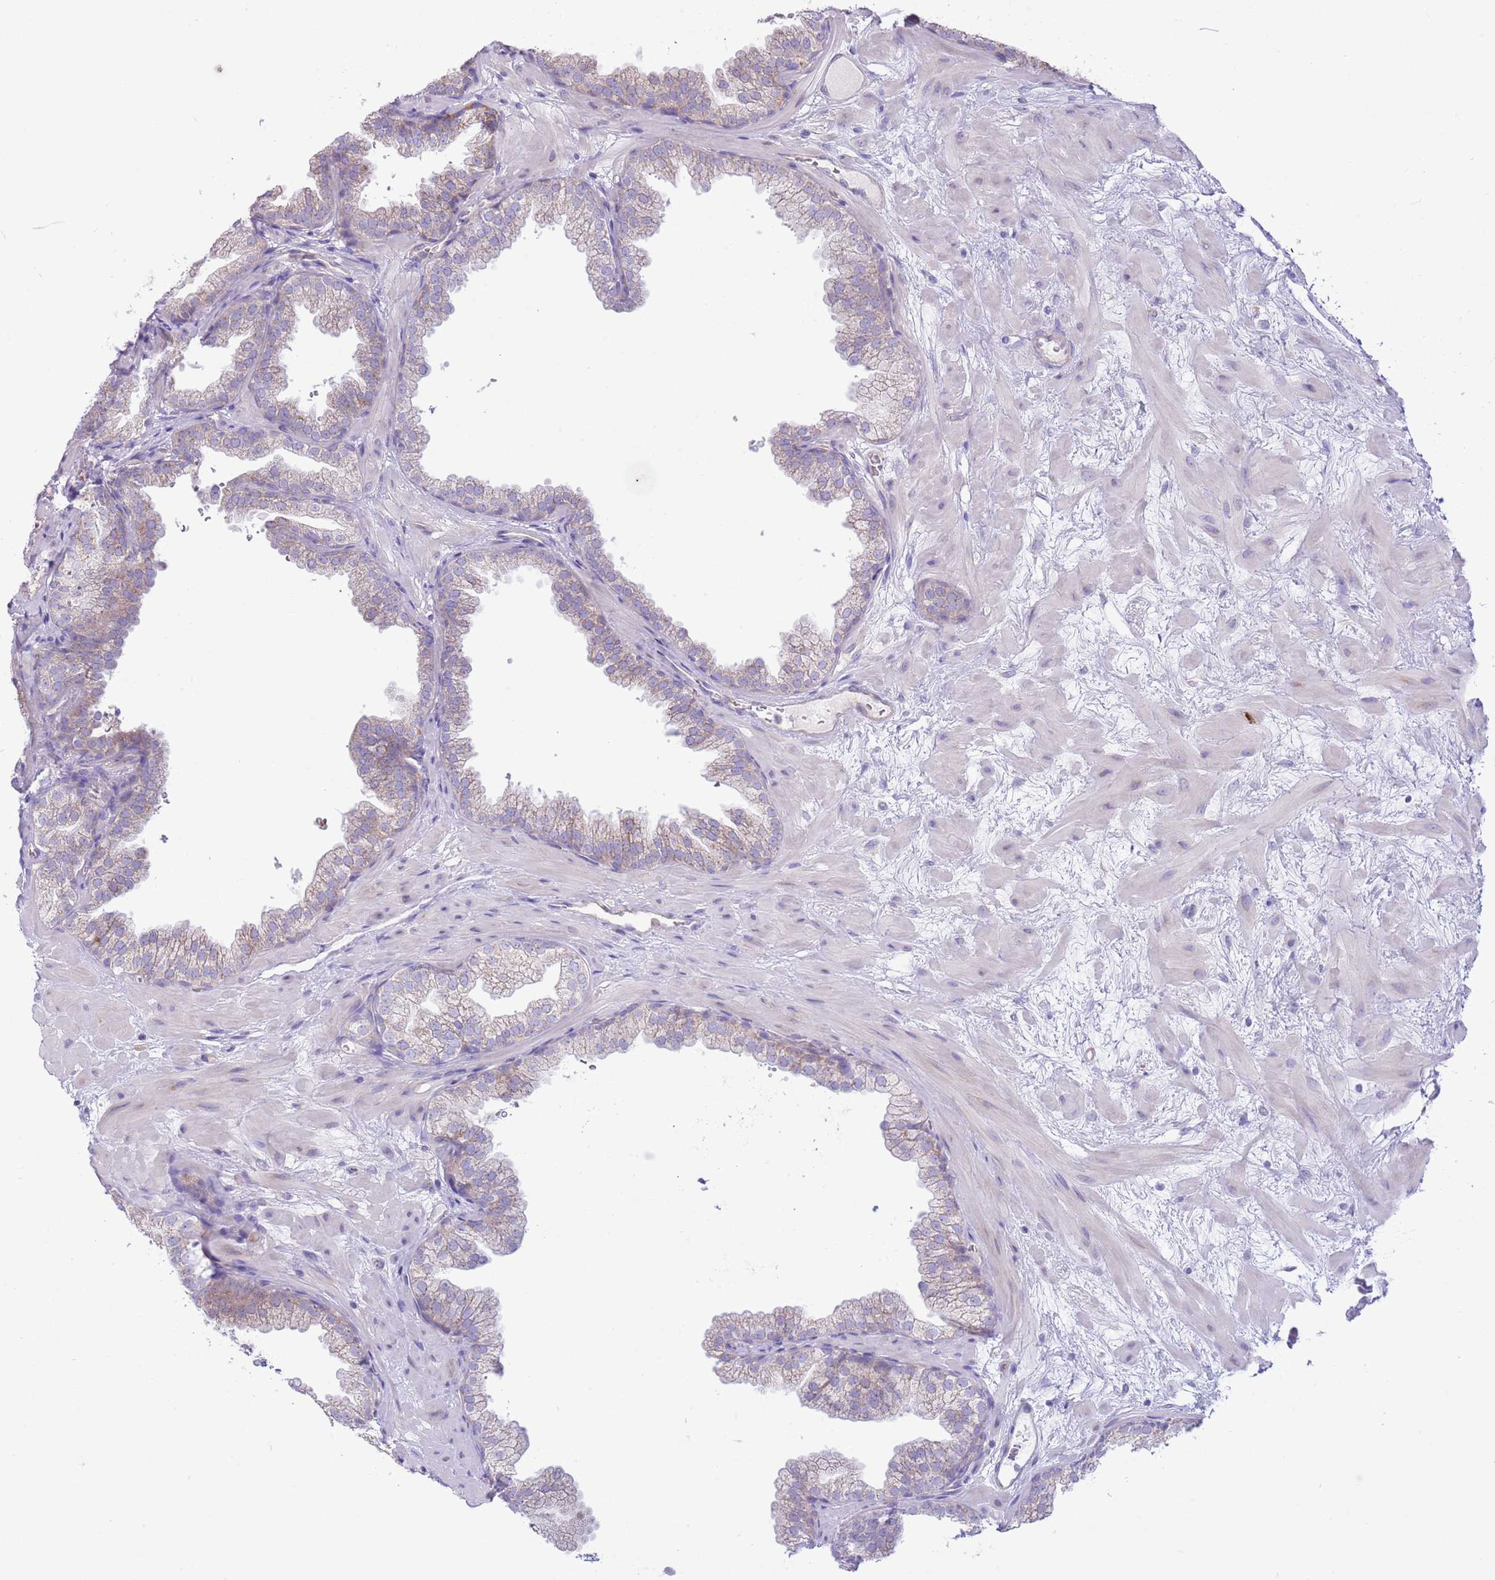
{"staining": {"intensity": "weak", "quantity": "25%-75%", "location": "cytoplasmic/membranous"}, "tissue": "prostate", "cell_type": "Glandular cells", "image_type": "normal", "snomed": [{"axis": "morphology", "description": "Normal tissue, NOS"}, {"axis": "topography", "description": "Prostate"}], "caption": "DAB immunohistochemical staining of unremarkable prostate reveals weak cytoplasmic/membranous protein positivity in about 25%-75% of glandular cells.", "gene": "OAZ2", "patient": {"sex": "male", "age": 37}}